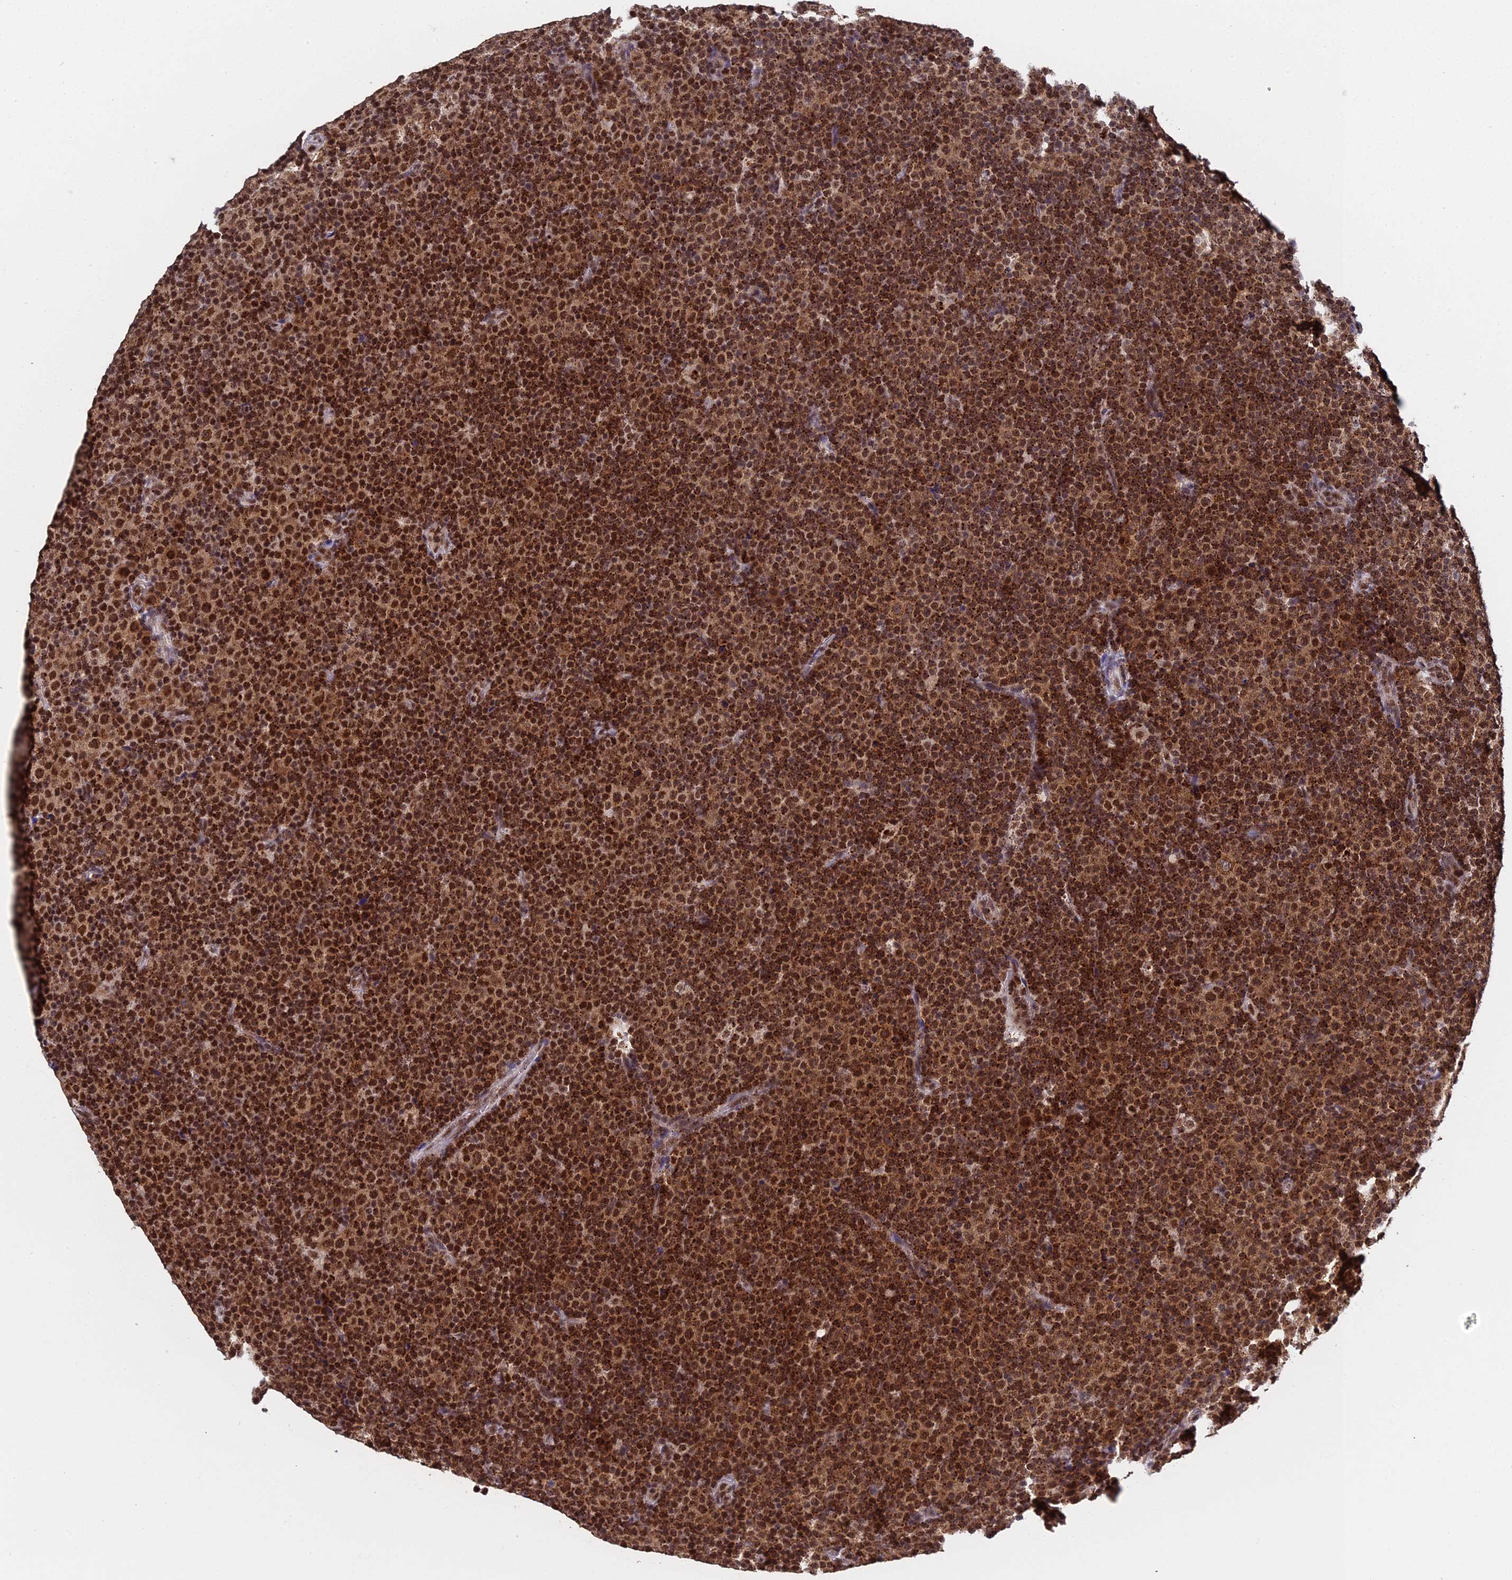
{"staining": {"intensity": "strong", "quantity": ">75%", "location": "nuclear"}, "tissue": "lymphoma", "cell_type": "Tumor cells", "image_type": "cancer", "snomed": [{"axis": "morphology", "description": "Malignant lymphoma, non-Hodgkin's type, Low grade"}, {"axis": "topography", "description": "Lymph node"}], "caption": "Protein expression analysis of lymphoma demonstrates strong nuclear expression in about >75% of tumor cells. Using DAB (3,3'-diaminobenzidine) (brown) and hematoxylin (blue) stains, captured at high magnification using brightfield microscopy.", "gene": "MAGOHB", "patient": {"sex": "female", "age": 67}}